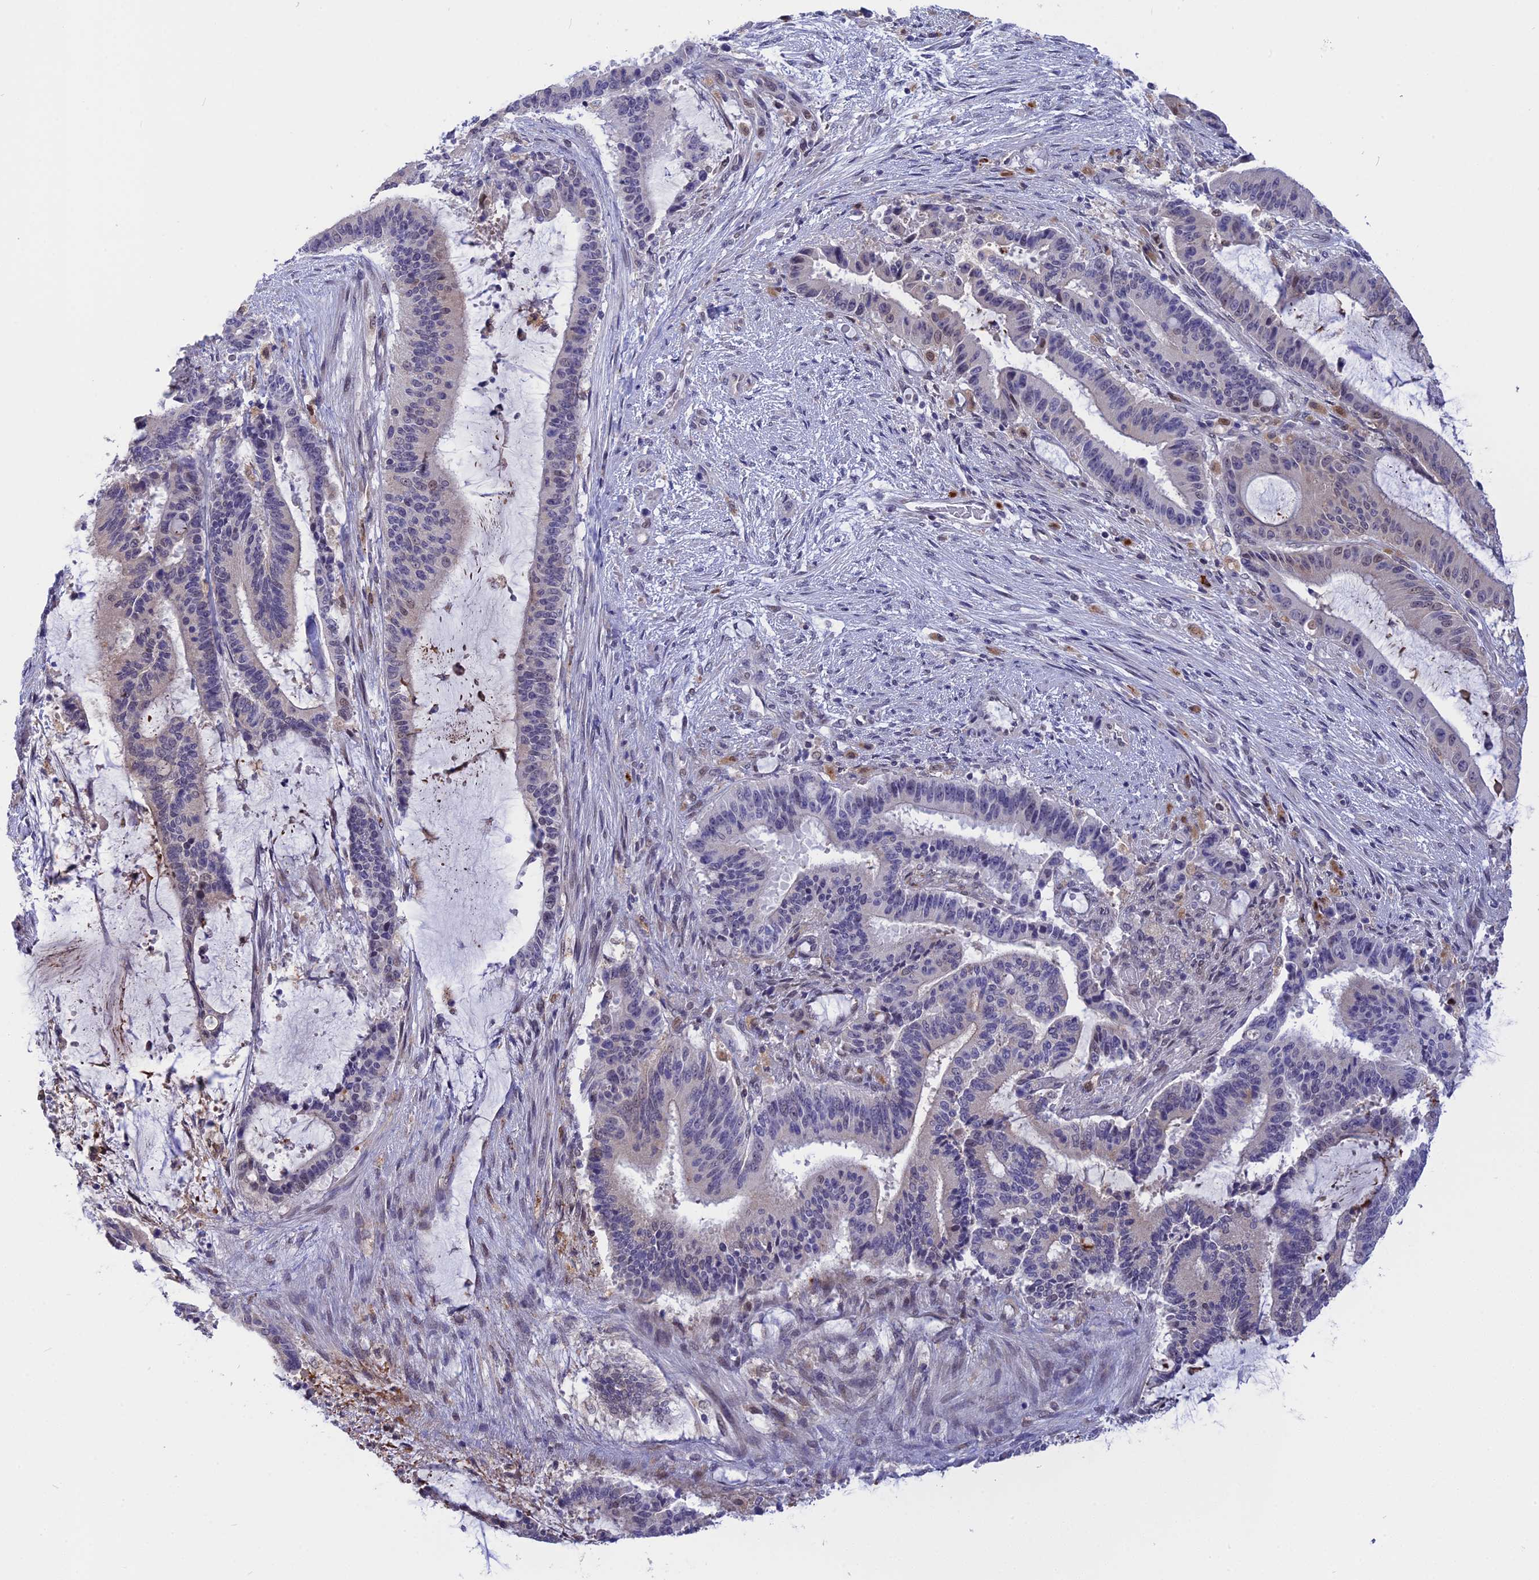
{"staining": {"intensity": "moderate", "quantity": "<25%", "location": "cytoplasmic/membranous,nuclear"}, "tissue": "liver cancer", "cell_type": "Tumor cells", "image_type": "cancer", "snomed": [{"axis": "morphology", "description": "Normal tissue, NOS"}, {"axis": "morphology", "description": "Cholangiocarcinoma"}, {"axis": "topography", "description": "Liver"}, {"axis": "topography", "description": "Peripheral nerve tissue"}], "caption": "A micrograph of liver cancer stained for a protein demonstrates moderate cytoplasmic/membranous and nuclear brown staining in tumor cells. (DAB IHC, brown staining for protein, blue staining for nuclei).", "gene": "KCTD14", "patient": {"sex": "female", "age": 73}}